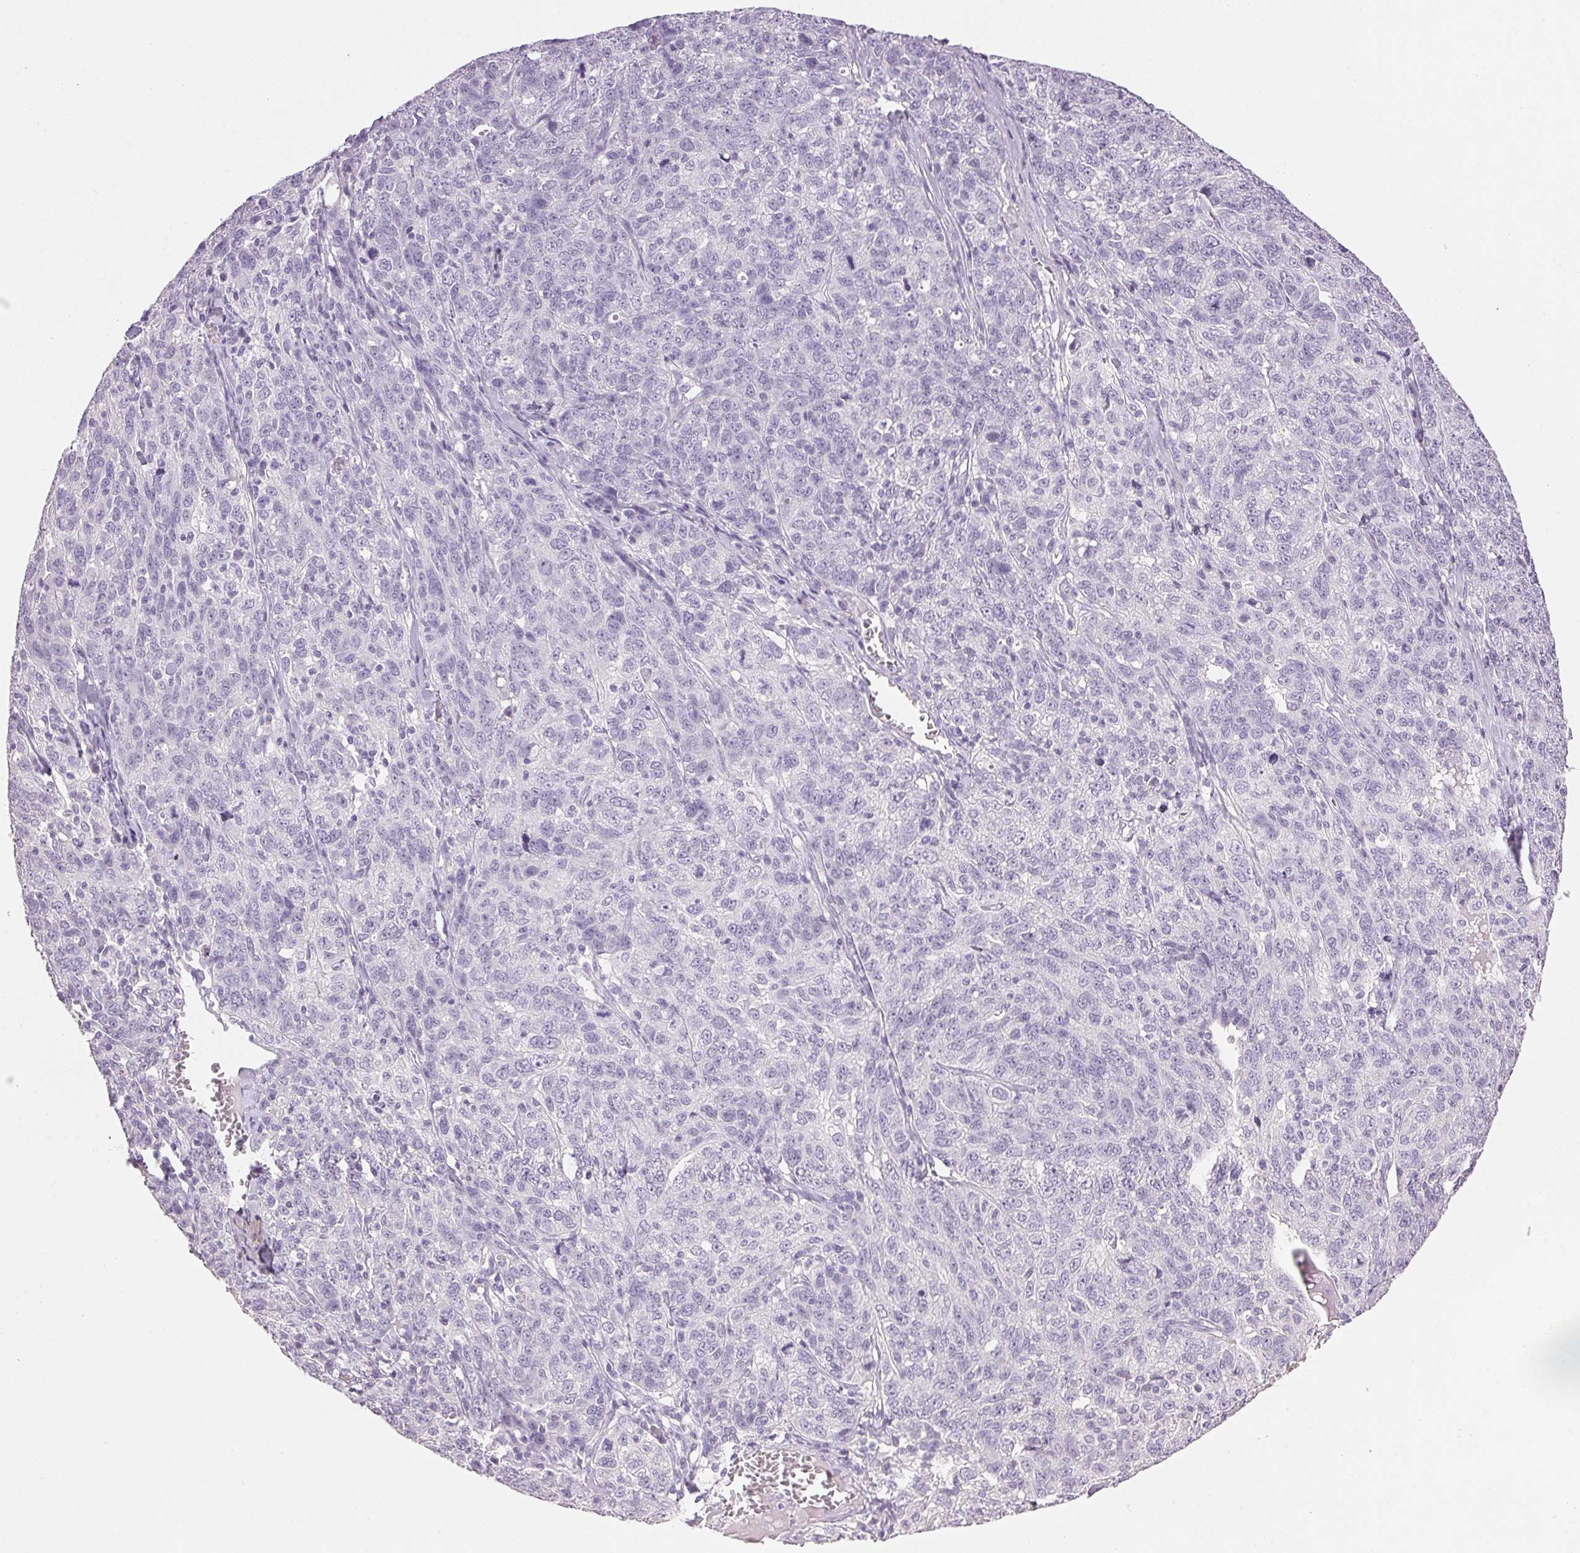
{"staining": {"intensity": "negative", "quantity": "none", "location": "none"}, "tissue": "ovarian cancer", "cell_type": "Tumor cells", "image_type": "cancer", "snomed": [{"axis": "morphology", "description": "Cystadenocarcinoma, serous, NOS"}, {"axis": "topography", "description": "Ovary"}], "caption": "Tumor cells show no significant protein staining in ovarian serous cystadenocarcinoma.", "gene": "IGFBP1", "patient": {"sex": "female", "age": 71}}